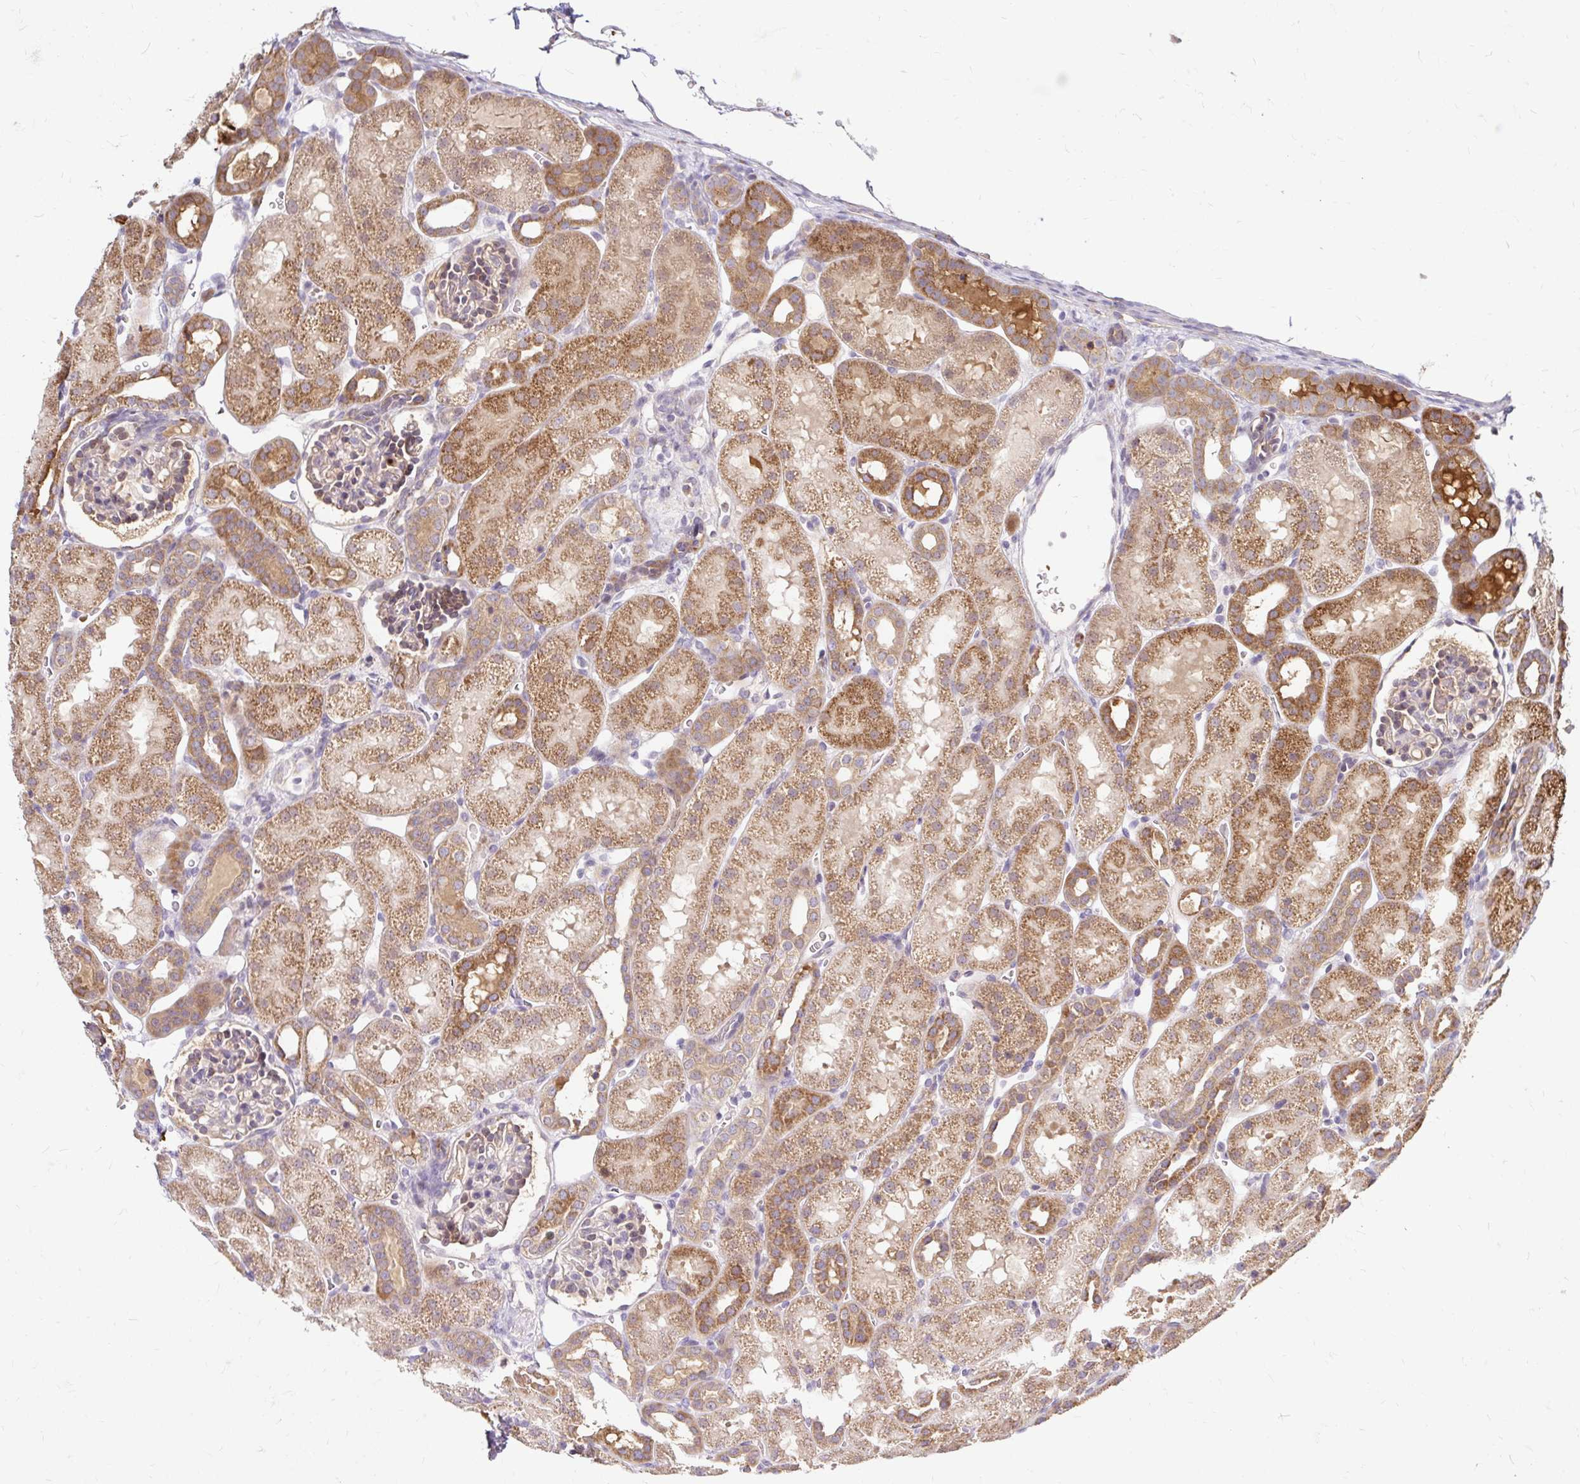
{"staining": {"intensity": "moderate", "quantity": "25%-75%", "location": "cytoplasmic/membranous"}, "tissue": "kidney", "cell_type": "Cells in glomeruli", "image_type": "normal", "snomed": [{"axis": "morphology", "description": "Normal tissue, NOS"}, {"axis": "topography", "description": "Kidney"}], "caption": "A histopathology image showing moderate cytoplasmic/membranous expression in about 25%-75% of cells in glomeruli in unremarkable kidney, as visualized by brown immunohistochemical staining.", "gene": "ARHGEF37", "patient": {"sex": "male", "age": 2}}